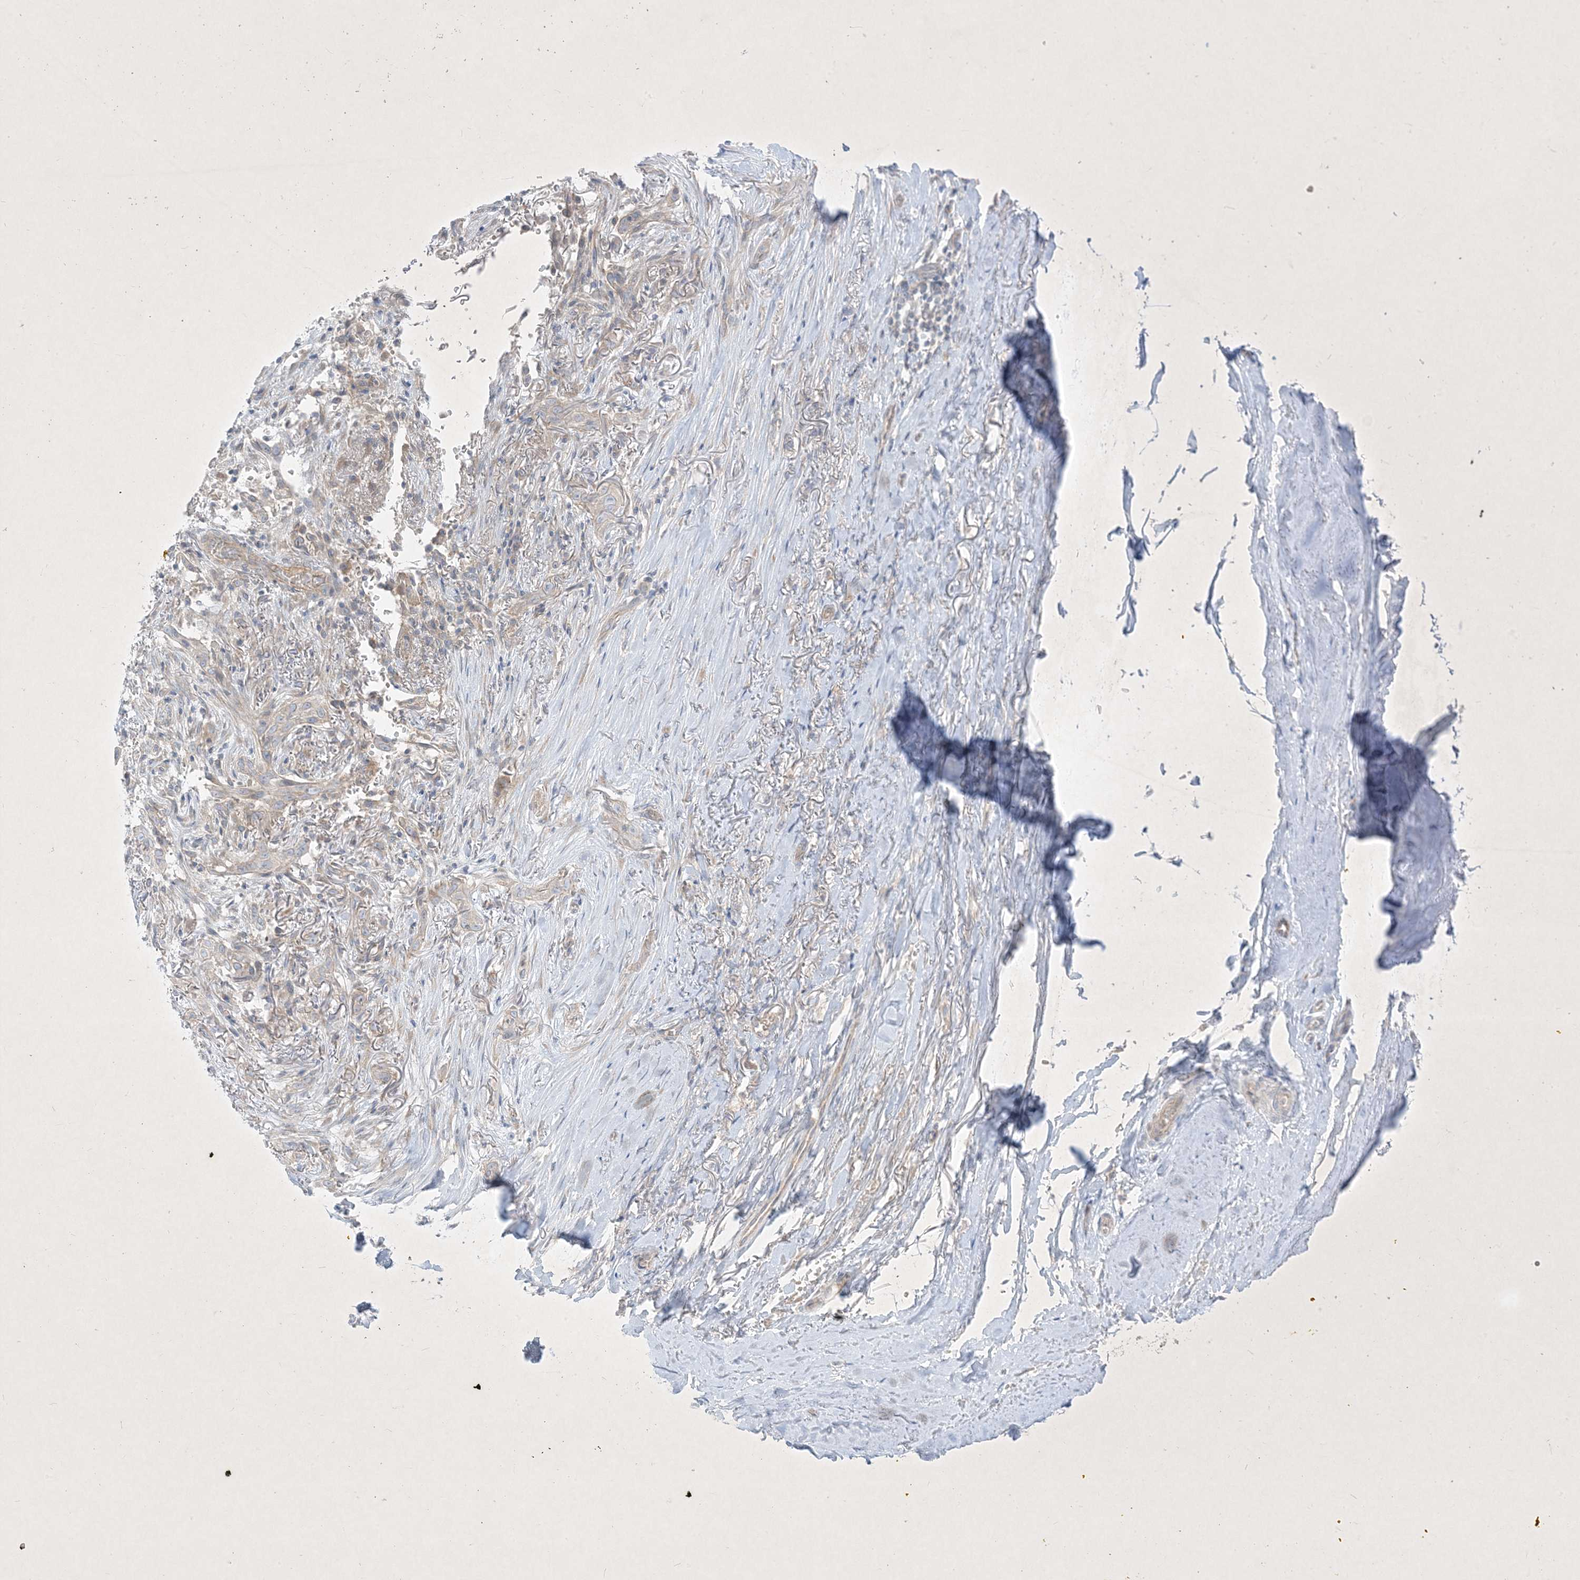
{"staining": {"intensity": "negative", "quantity": "none", "location": "none"}, "tissue": "adipose tissue", "cell_type": "Adipocytes", "image_type": "normal", "snomed": [{"axis": "morphology", "description": "Normal tissue, NOS"}, {"axis": "morphology", "description": "Basal cell carcinoma"}, {"axis": "topography", "description": "Skin"}], "caption": "High power microscopy image of an immunohistochemistry (IHC) micrograph of unremarkable adipose tissue, revealing no significant positivity in adipocytes.", "gene": "PLEKHA3", "patient": {"sex": "female", "age": 89}}